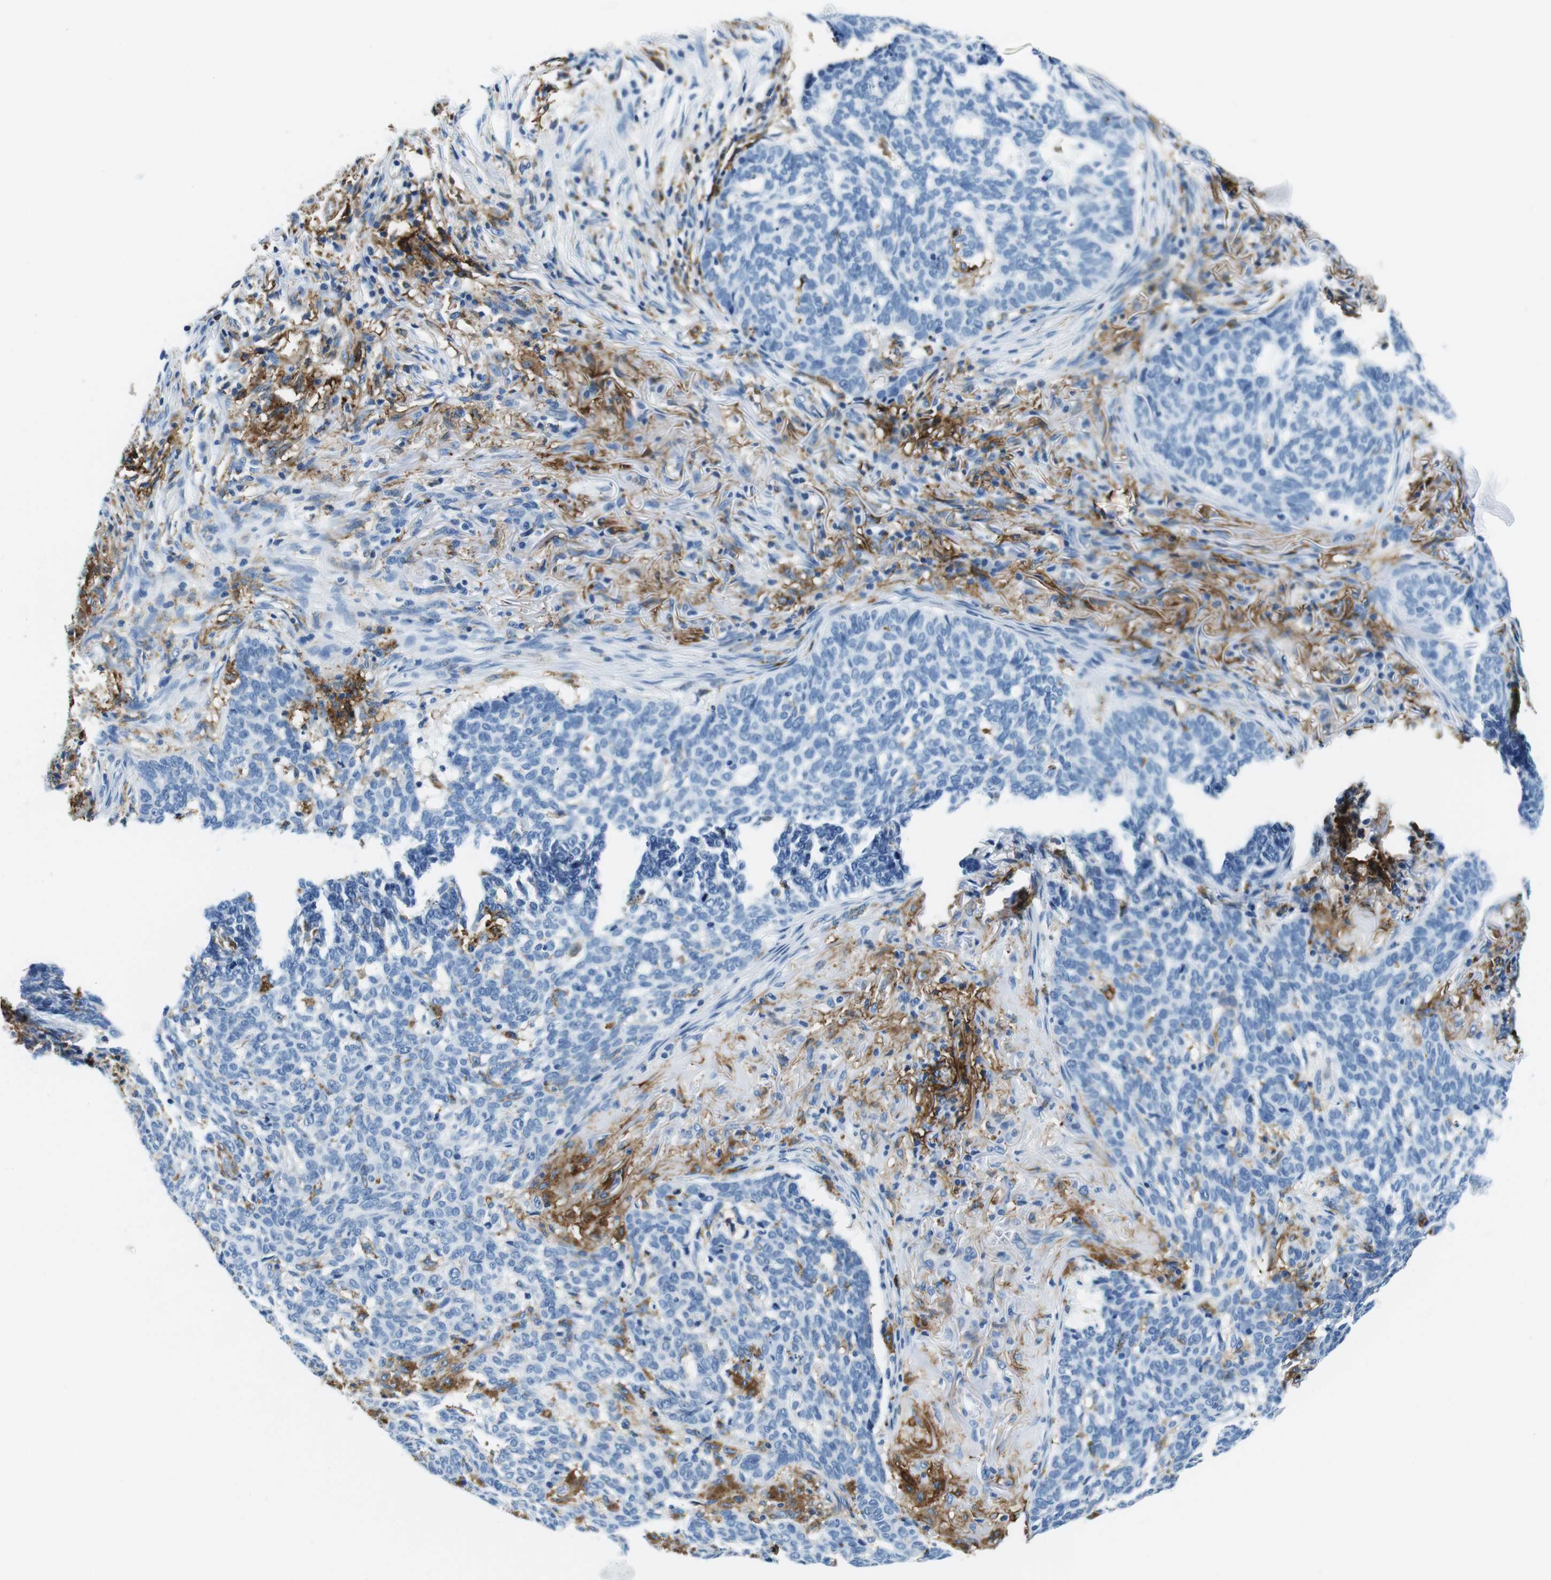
{"staining": {"intensity": "negative", "quantity": "none", "location": "none"}, "tissue": "skin cancer", "cell_type": "Tumor cells", "image_type": "cancer", "snomed": [{"axis": "morphology", "description": "Basal cell carcinoma"}, {"axis": "topography", "description": "Skin"}], "caption": "This is an immunohistochemistry (IHC) photomicrograph of skin basal cell carcinoma. There is no staining in tumor cells.", "gene": "HLA-DRB1", "patient": {"sex": "male", "age": 85}}